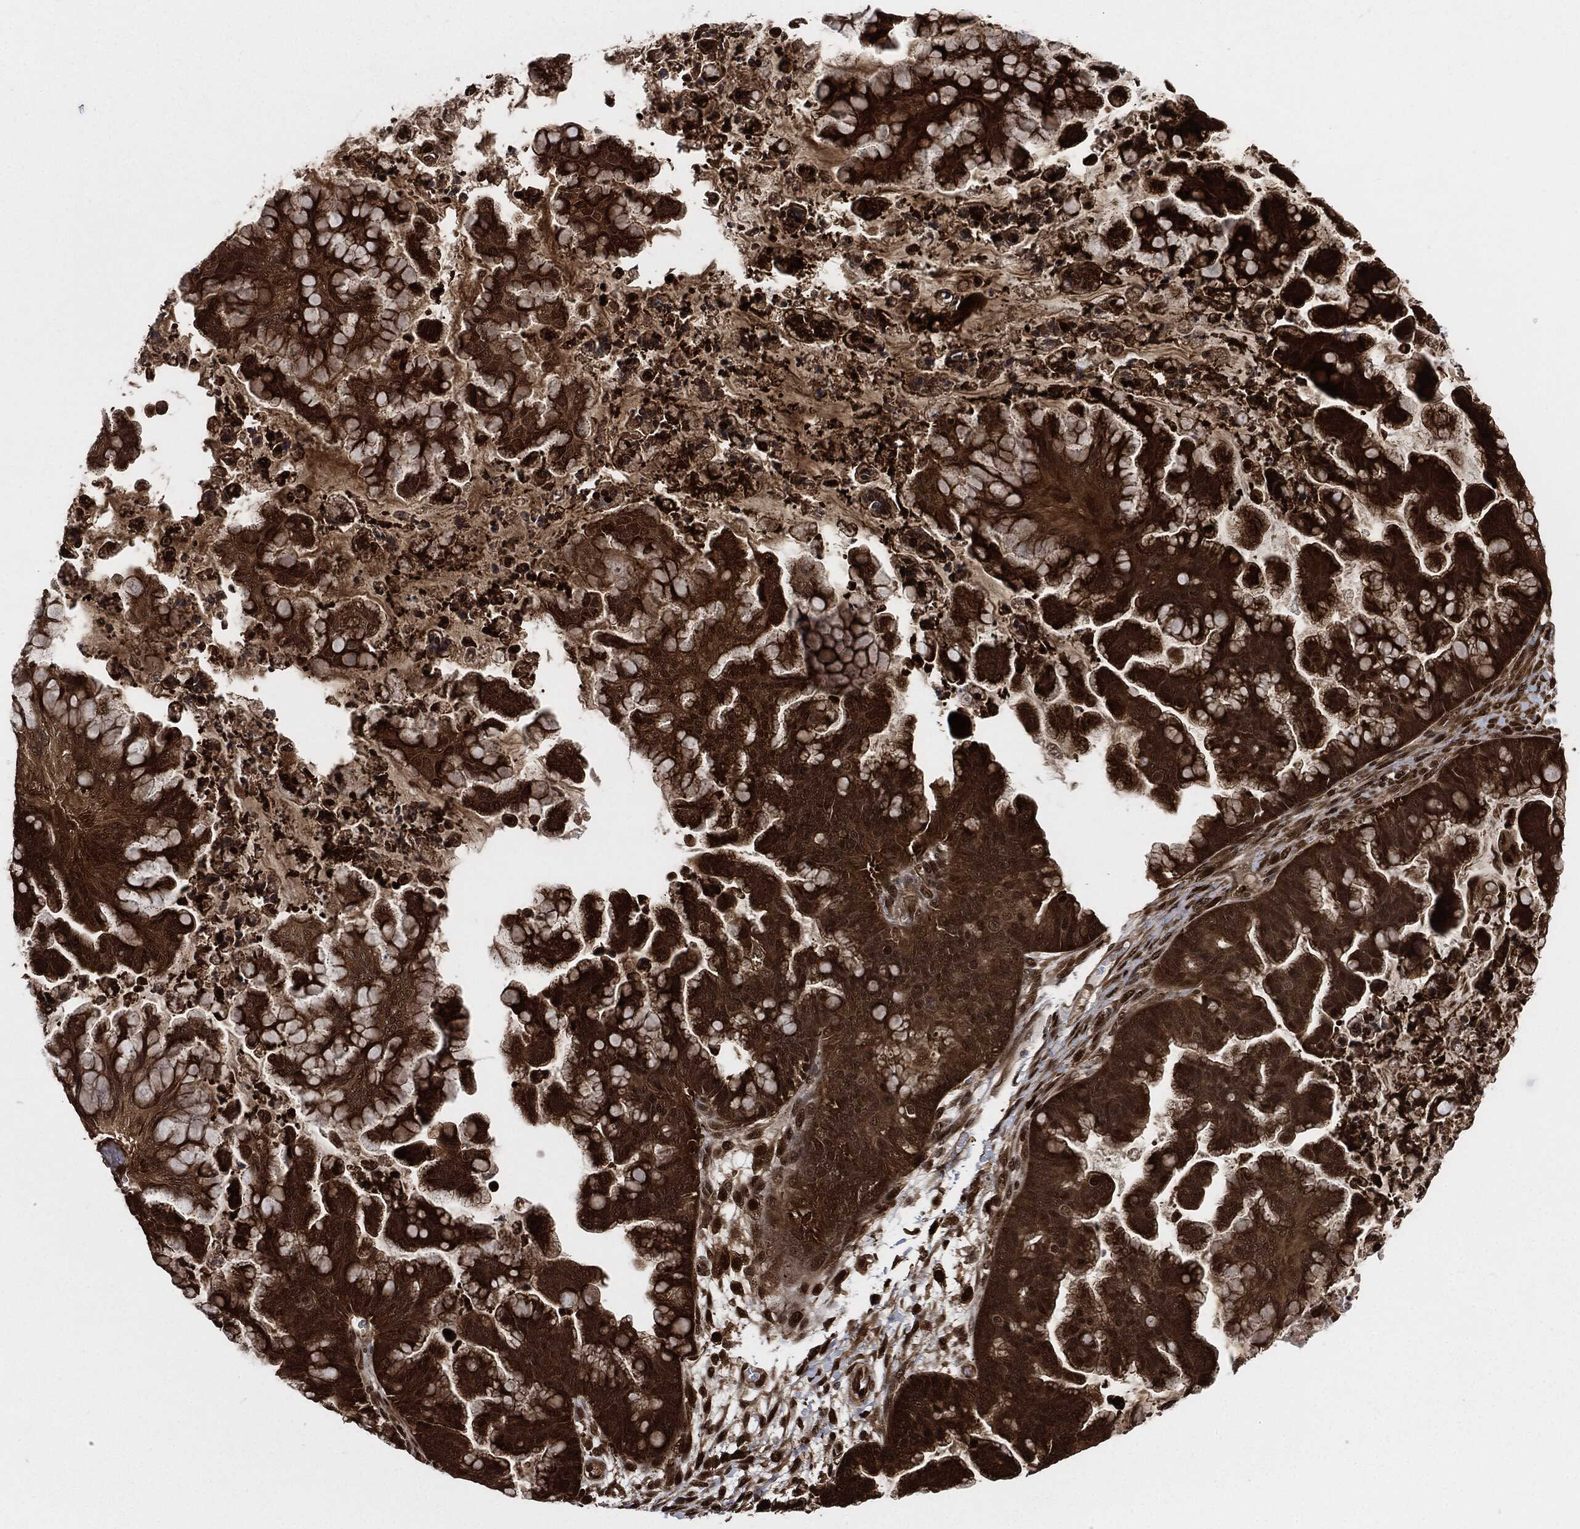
{"staining": {"intensity": "strong", "quantity": ">75%", "location": "cytoplasmic/membranous,nuclear"}, "tissue": "ovarian cancer", "cell_type": "Tumor cells", "image_type": "cancer", "snomed": [{"axis": "morphology", "description": "Cystadenocarcinoma, mucinous, NOS"}, {"axis": "topography", "description": "Ovary"}], "caption": "Immunohistochemical staining of human ovarian mucinous cystadenocarcinoma displays high levels of strong cytoplasmic/membranous and nuclear protein positivity in about >75% of tumor cells.", "gene": "DCTN1", "patient": {"sex": "female", "age": 67}}